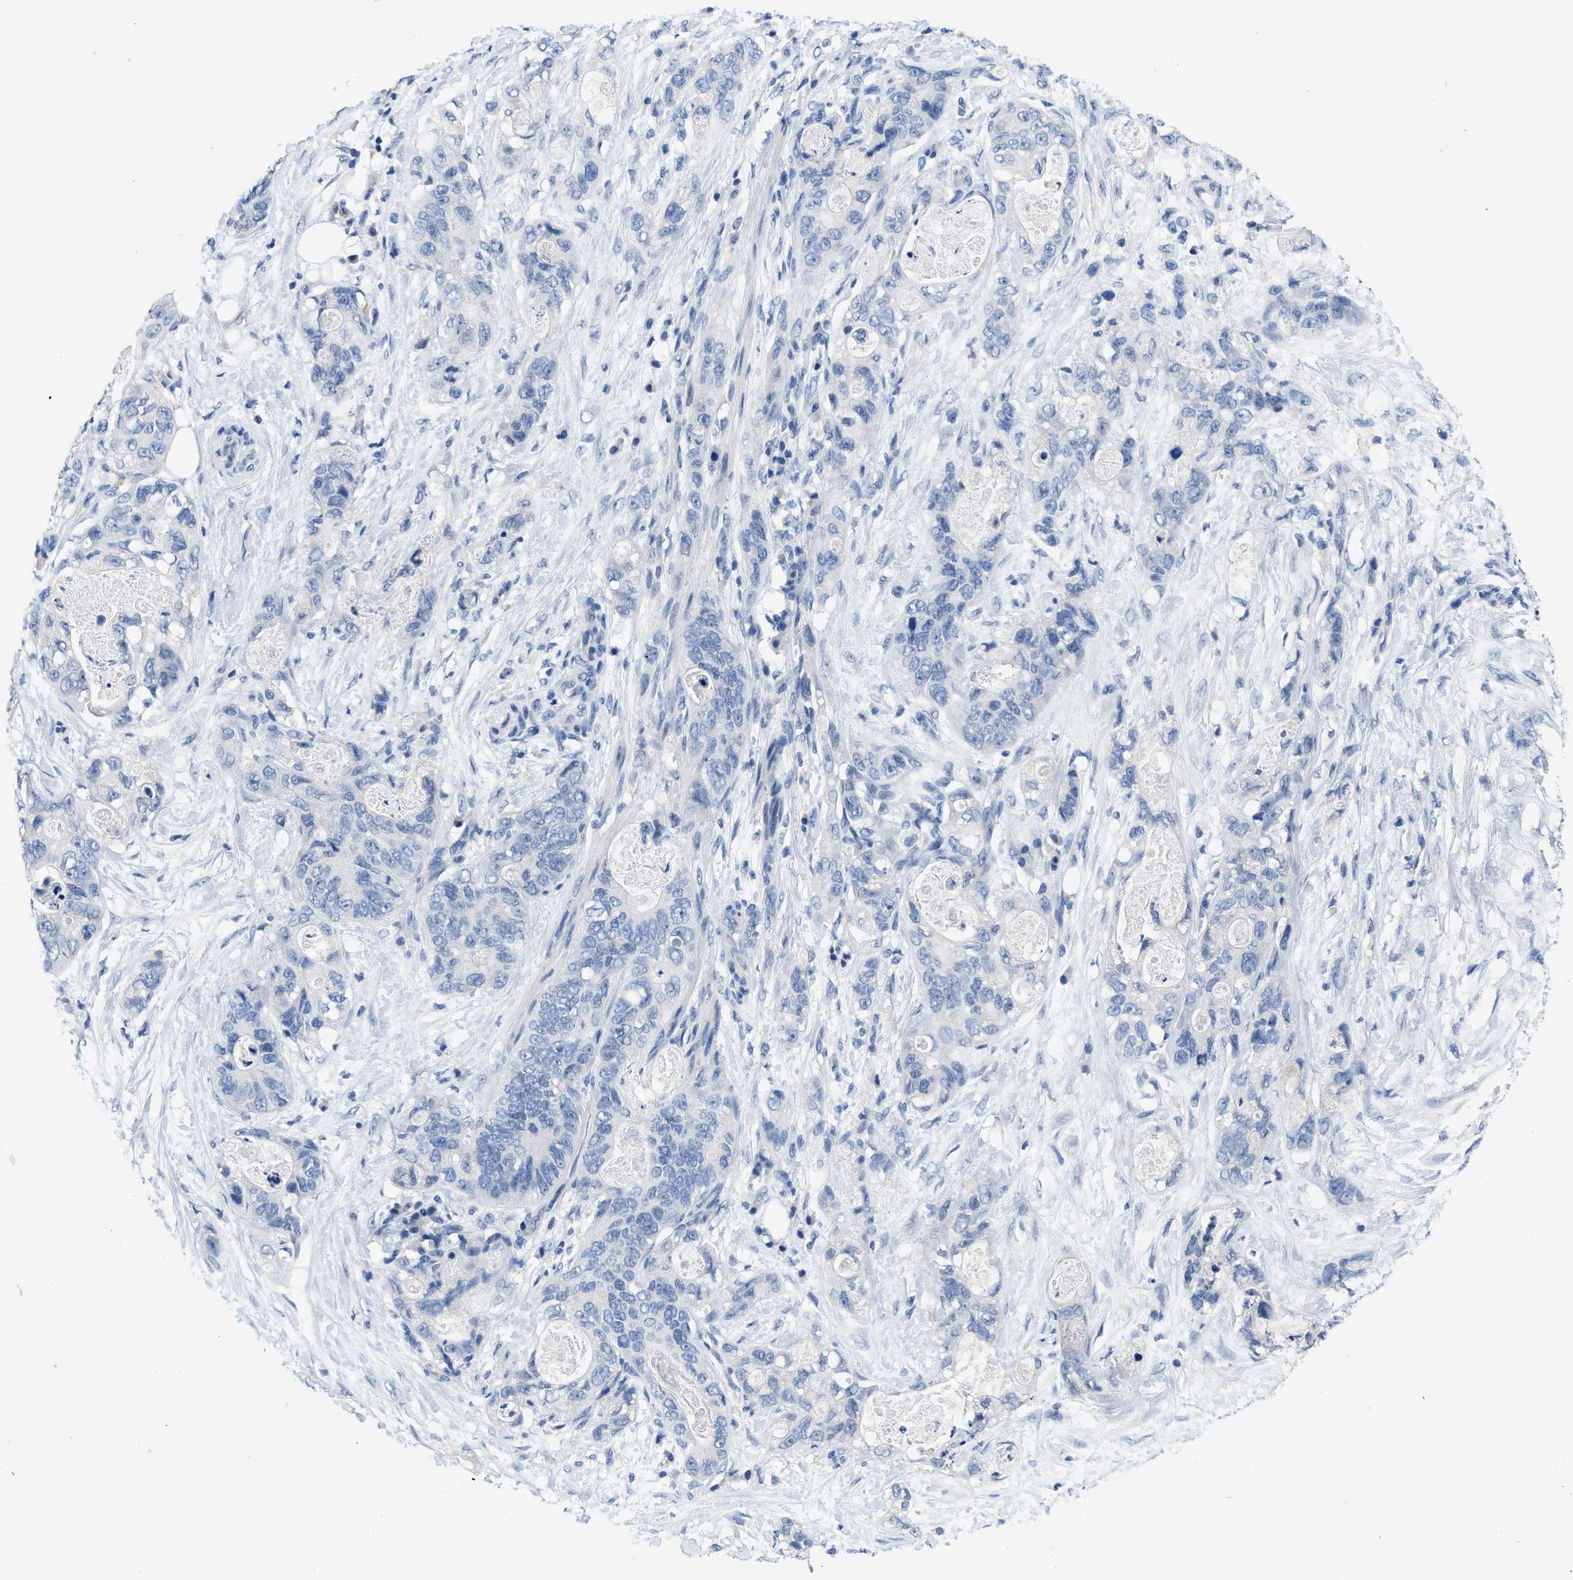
{"staining": {"intensity": "negative", "quantity": "none", "location": "none"}, "tissue": "stomach cancer", "cell_type": "Tumor cells", "image_type": "cancer", "snomed": [{"axis": "morphology", "description": "Adenocarcinoma, NOS"}, {"axis": "topography", "description": "Stomach"}], "caption": "The immunohistochemistry photomicrograph has no significant staining in tumor cells of stomach cancer tissue.", "gene": "PYY", "patient": {"sex": "female", "age": 89}}